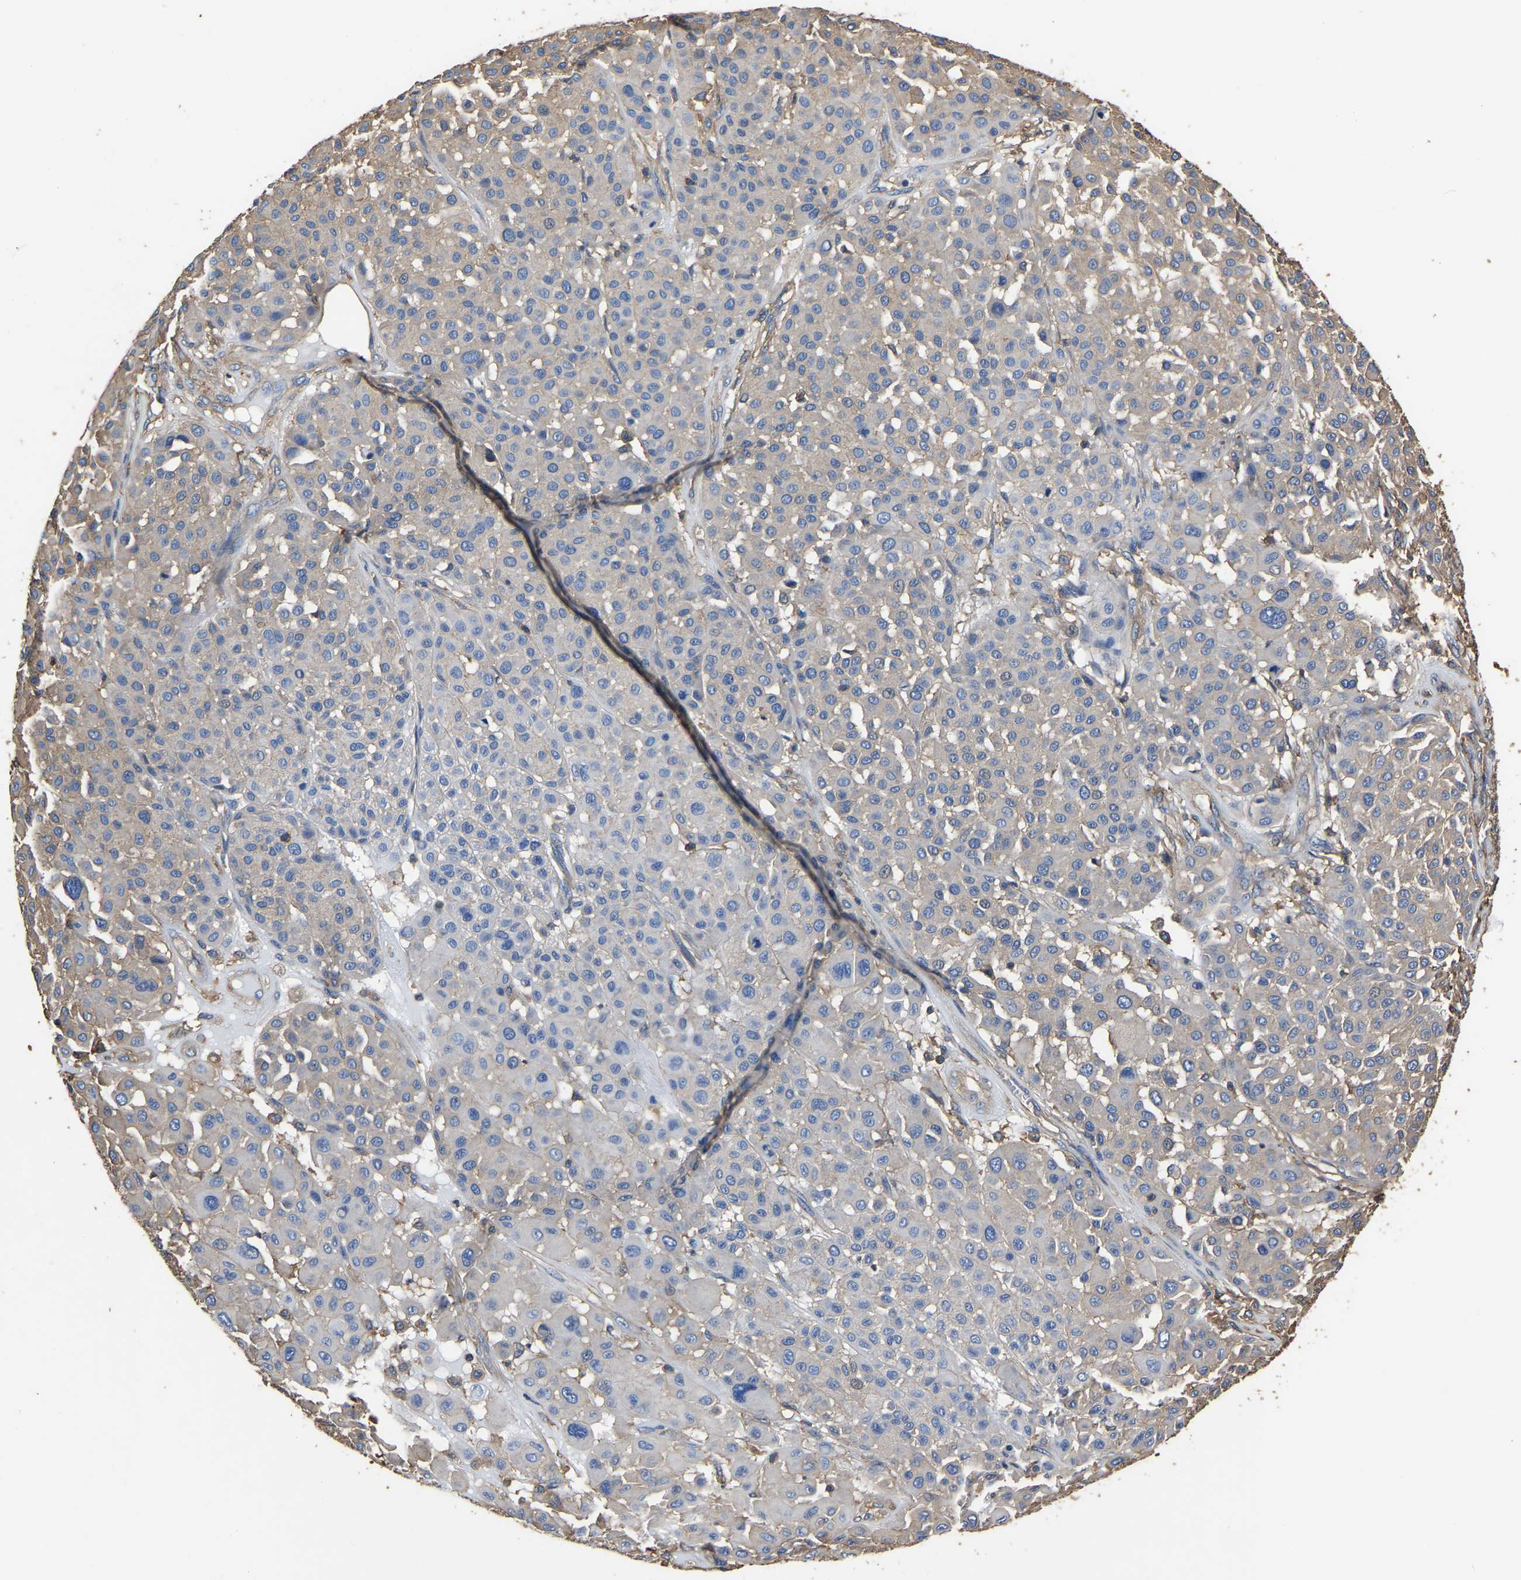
{"staining": {"intensity": "negative", "quantity": "none", "location": "none"}, "tissue": "melanoma", "cell_type": "Tumor cells", "image_type": "cancer", "snomed": [{"axis": "morphology", "description": "Malignant melanoma, Metastatic site"}, {"axis": "topography", "description": "Soft tissue"}], "caption": "High power microscopy micrograph of an immunohistochemistry photomicrograph of malignant melanoma (metastatic site), revealing no significant positivity in tumor cells.", "gene": "ARMT1", "patient": {"sex": "male", "age": 41}}